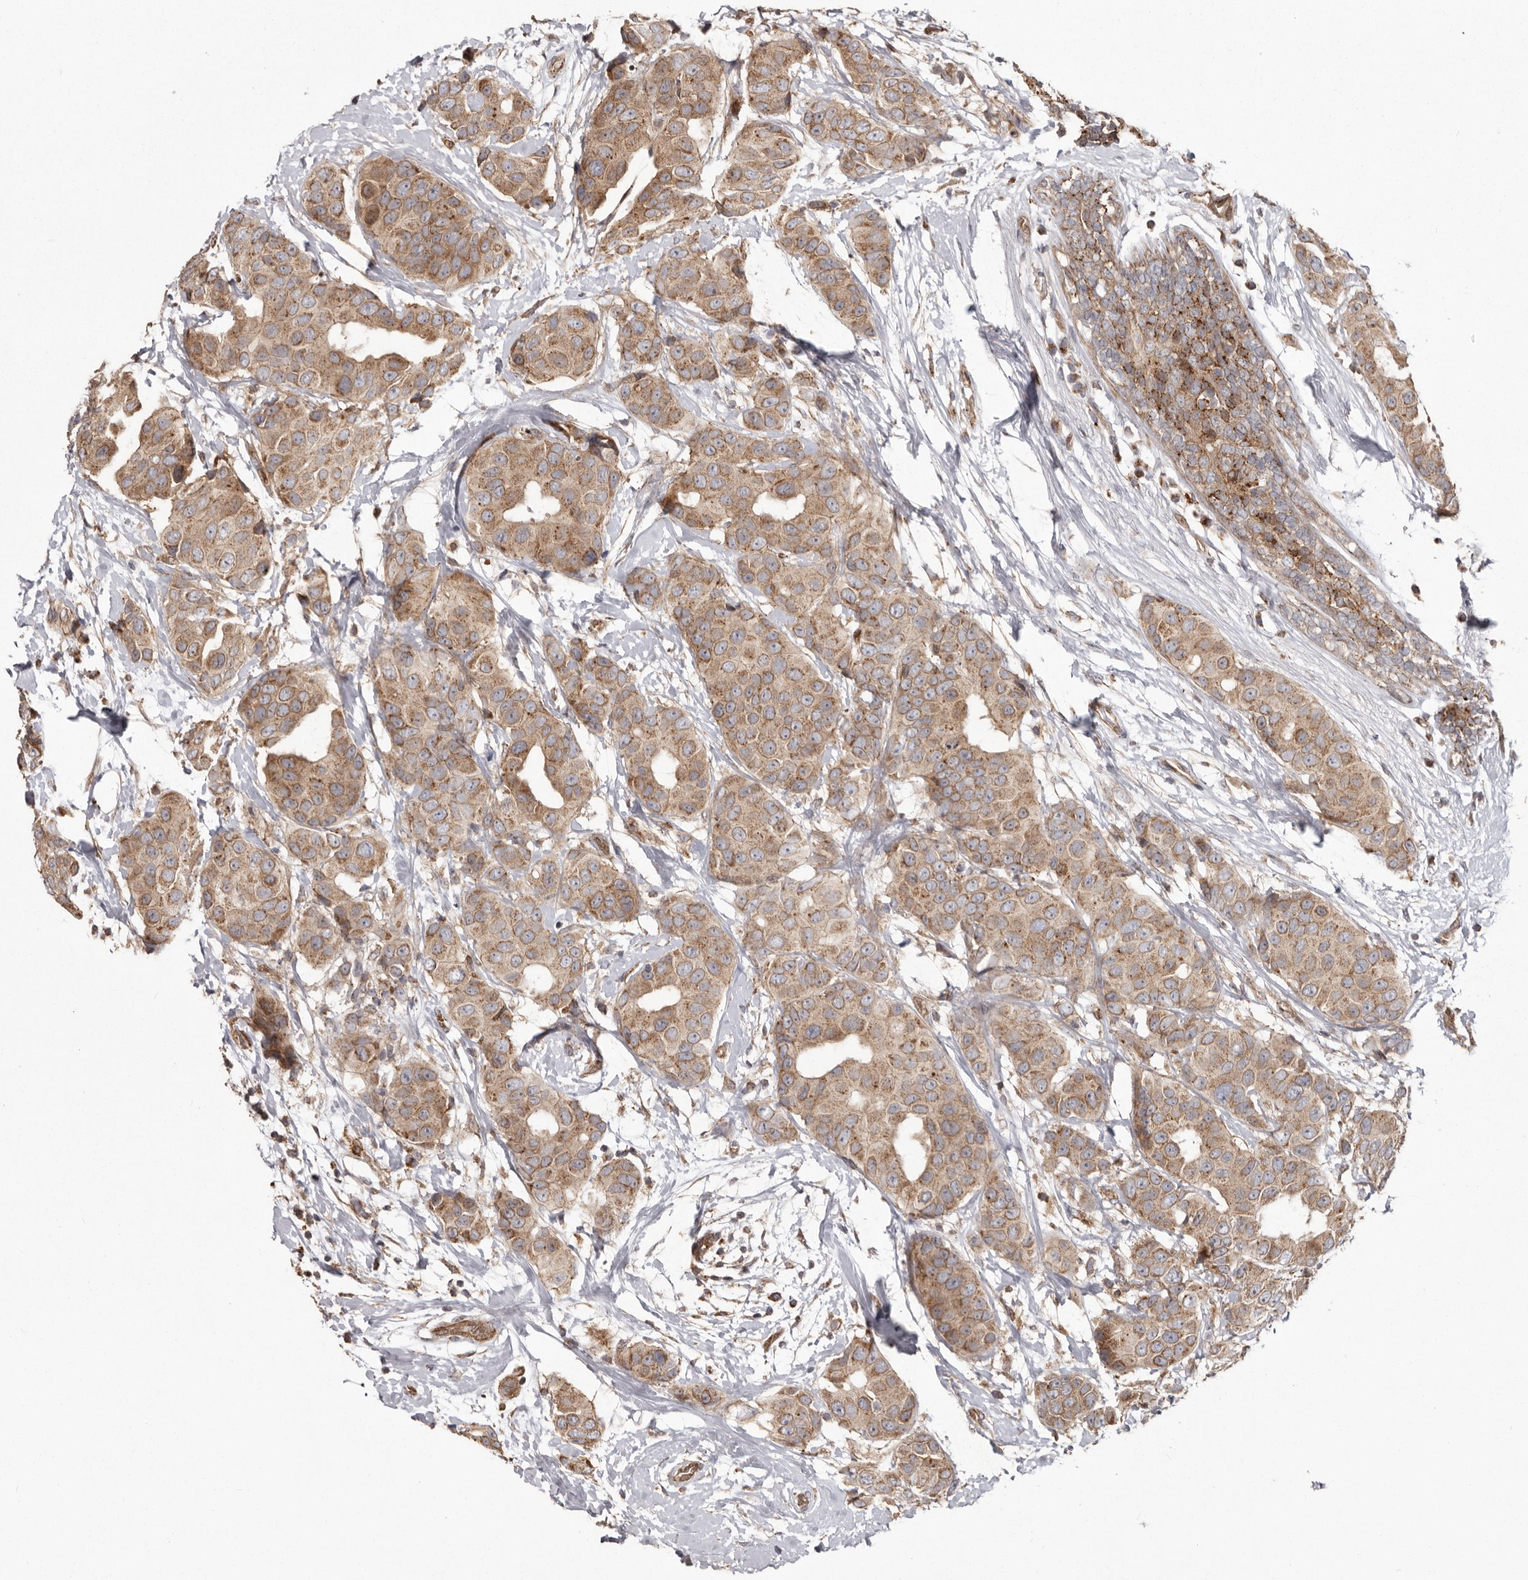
{"staining": {"intensity": "moderate", "quantity": ">75%", "location": "cytoplasmic/membranous"}, "tissue": "breast cancer", "cell_type": "Tumor cells", "image_type": "cancer", "snomed": [{"axis": "morphology", "description": "Normal tissue, NOS"}, {"axis": "morphology", "description": "Duct carcinoma"}, {"axis": "topography", "description": "Breast"}], "caption": "A high-resolution micrograph shows immunohistochemistry (IHC) staining of breast intraductal carcinoma, which demonstrates moderate cytoplasmic/membranous staining in about >75% of tumor cells. (brown staining indicates protein expression, while blue staining denotes nuclei).", "gene": "NUP43", "patient": {"sex": "female", "age": 39}}